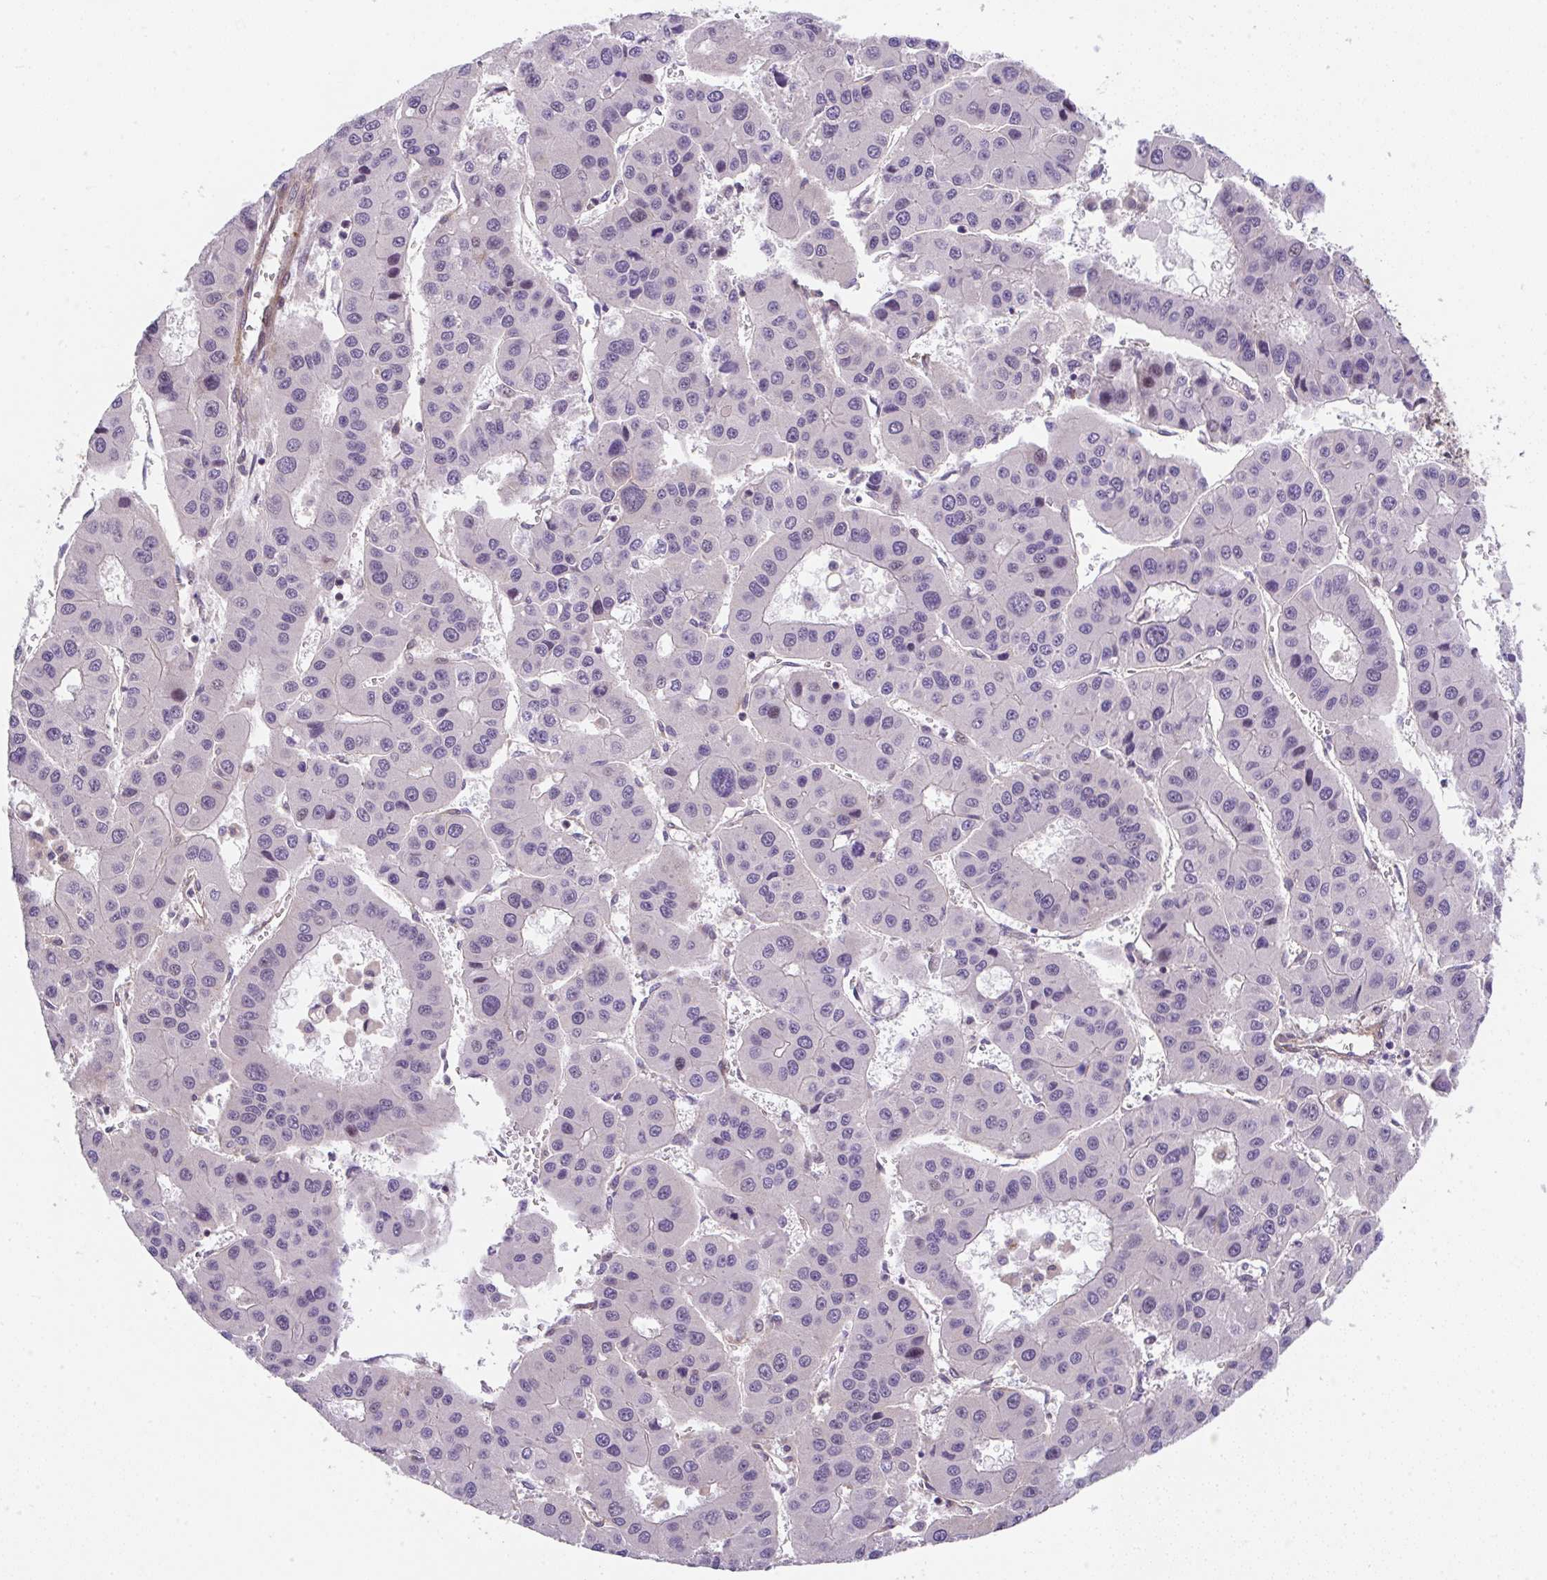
{"staining": {"intensity": "negative", "quantity": "none", "location": "none"}, "tissue": "liver cancer", "cell_type": "Tumor cells", "image_type": "cancer", "snomed": [{"axis": "morphology", "description": "Carcinoma, Hepatocellular, NOS"}, {"axis": "topography", "description": "Liver"}], "caption": "The image displays no staining of tumor cells in liver hepatocellular carcinoma.", "gene": "ZNF696", "patient": {"sex": "male", "age": 73}}